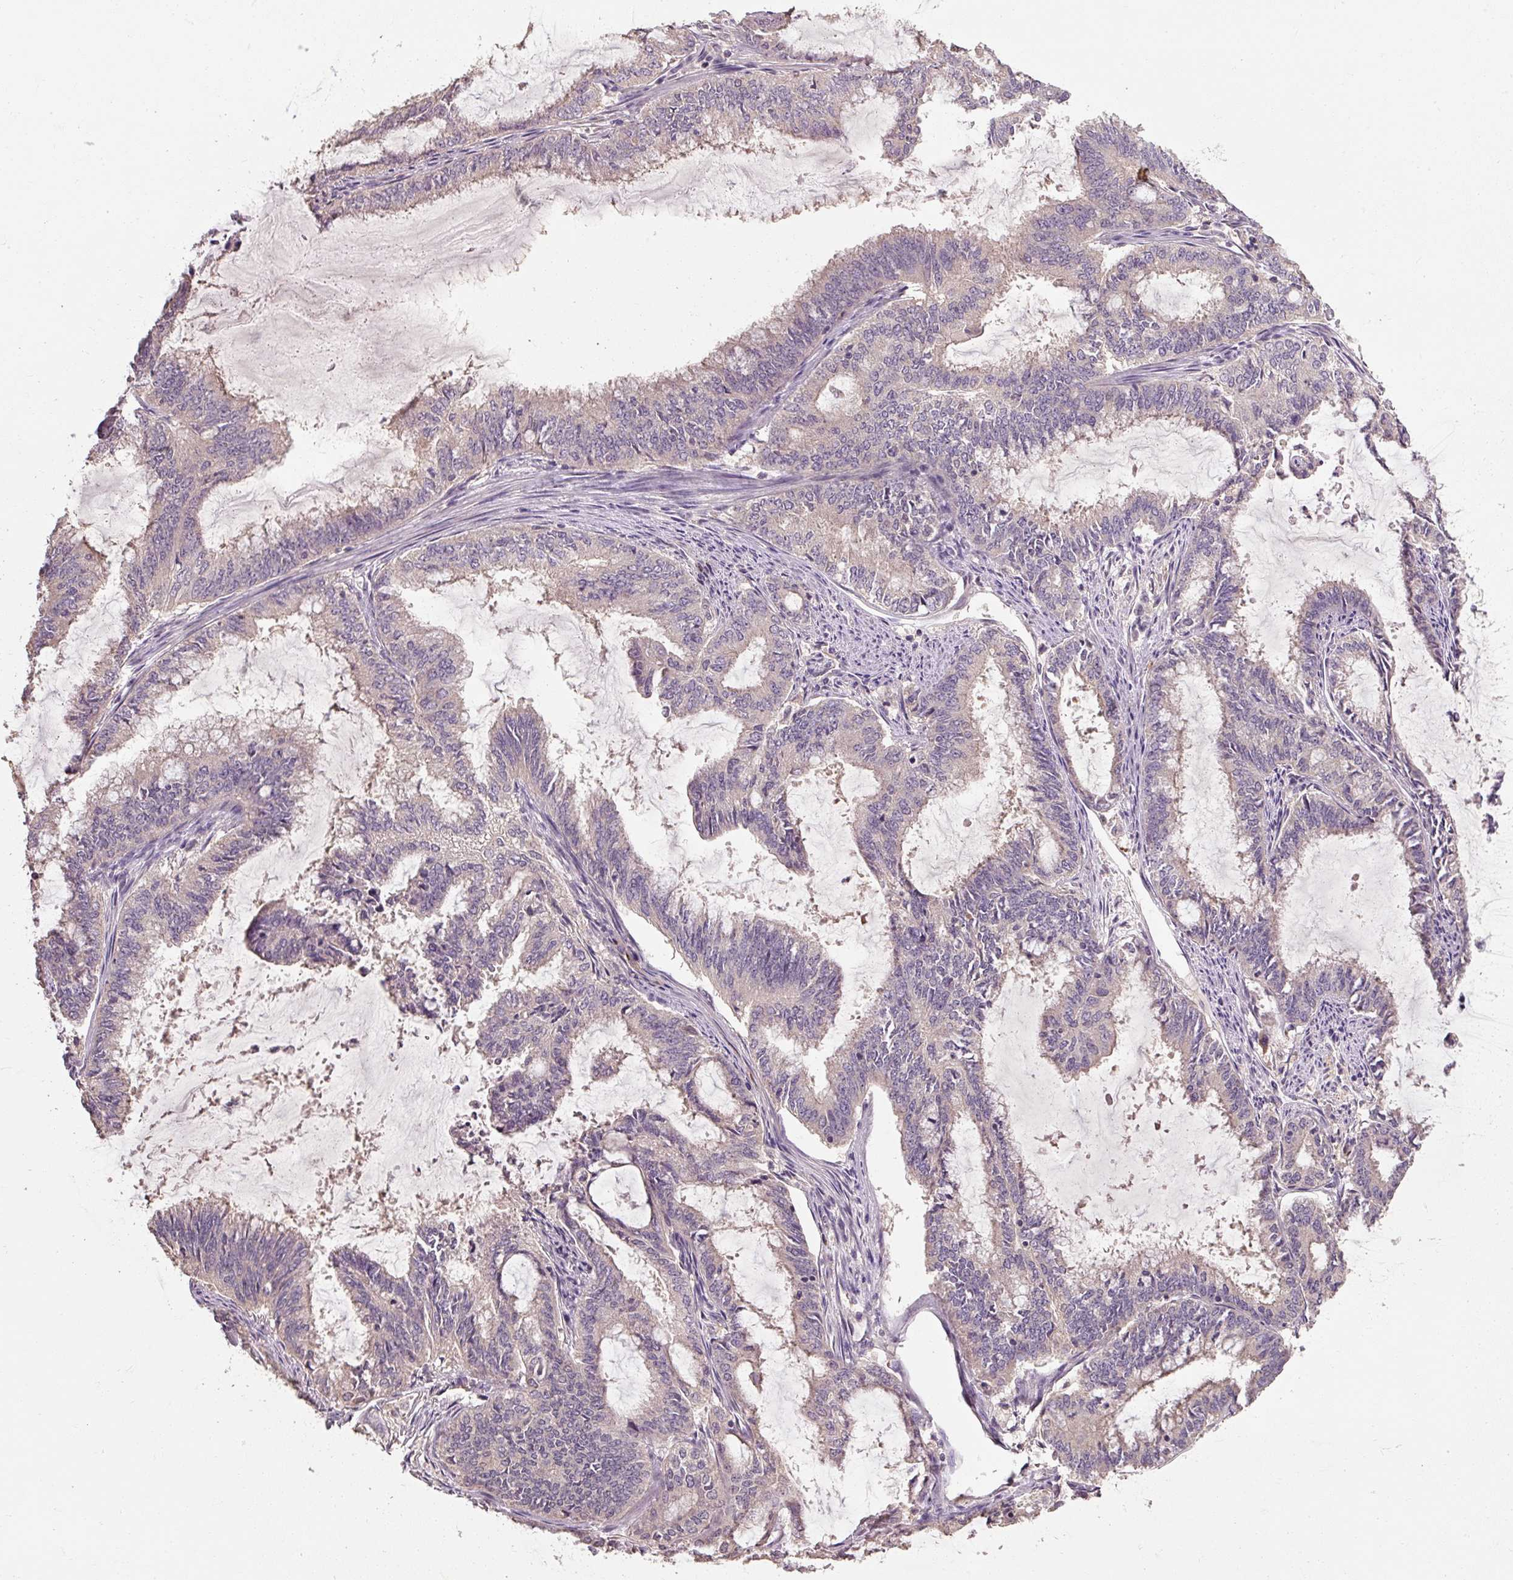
{"staining": {"intensity": "negative", "quantity": "none", "location": "none"}, "tissue": "endometrial cancer", "cell_type": "Tumor cells", "image_type": "cancer", "snomed": [{"axis": "morphology", "description": "Adenocarcinoma, NOS"}, {"axis": "topography", "description": "Endometrium"}], "caption": "A high-resolution micrograph shows immunohistochemistry (IHC) staining of endometrial adenocarcinoma, which displays no significant positivity in tumor cells.", "gene": "CFAP65", "patient": {"sex": "female", "age": 51}}